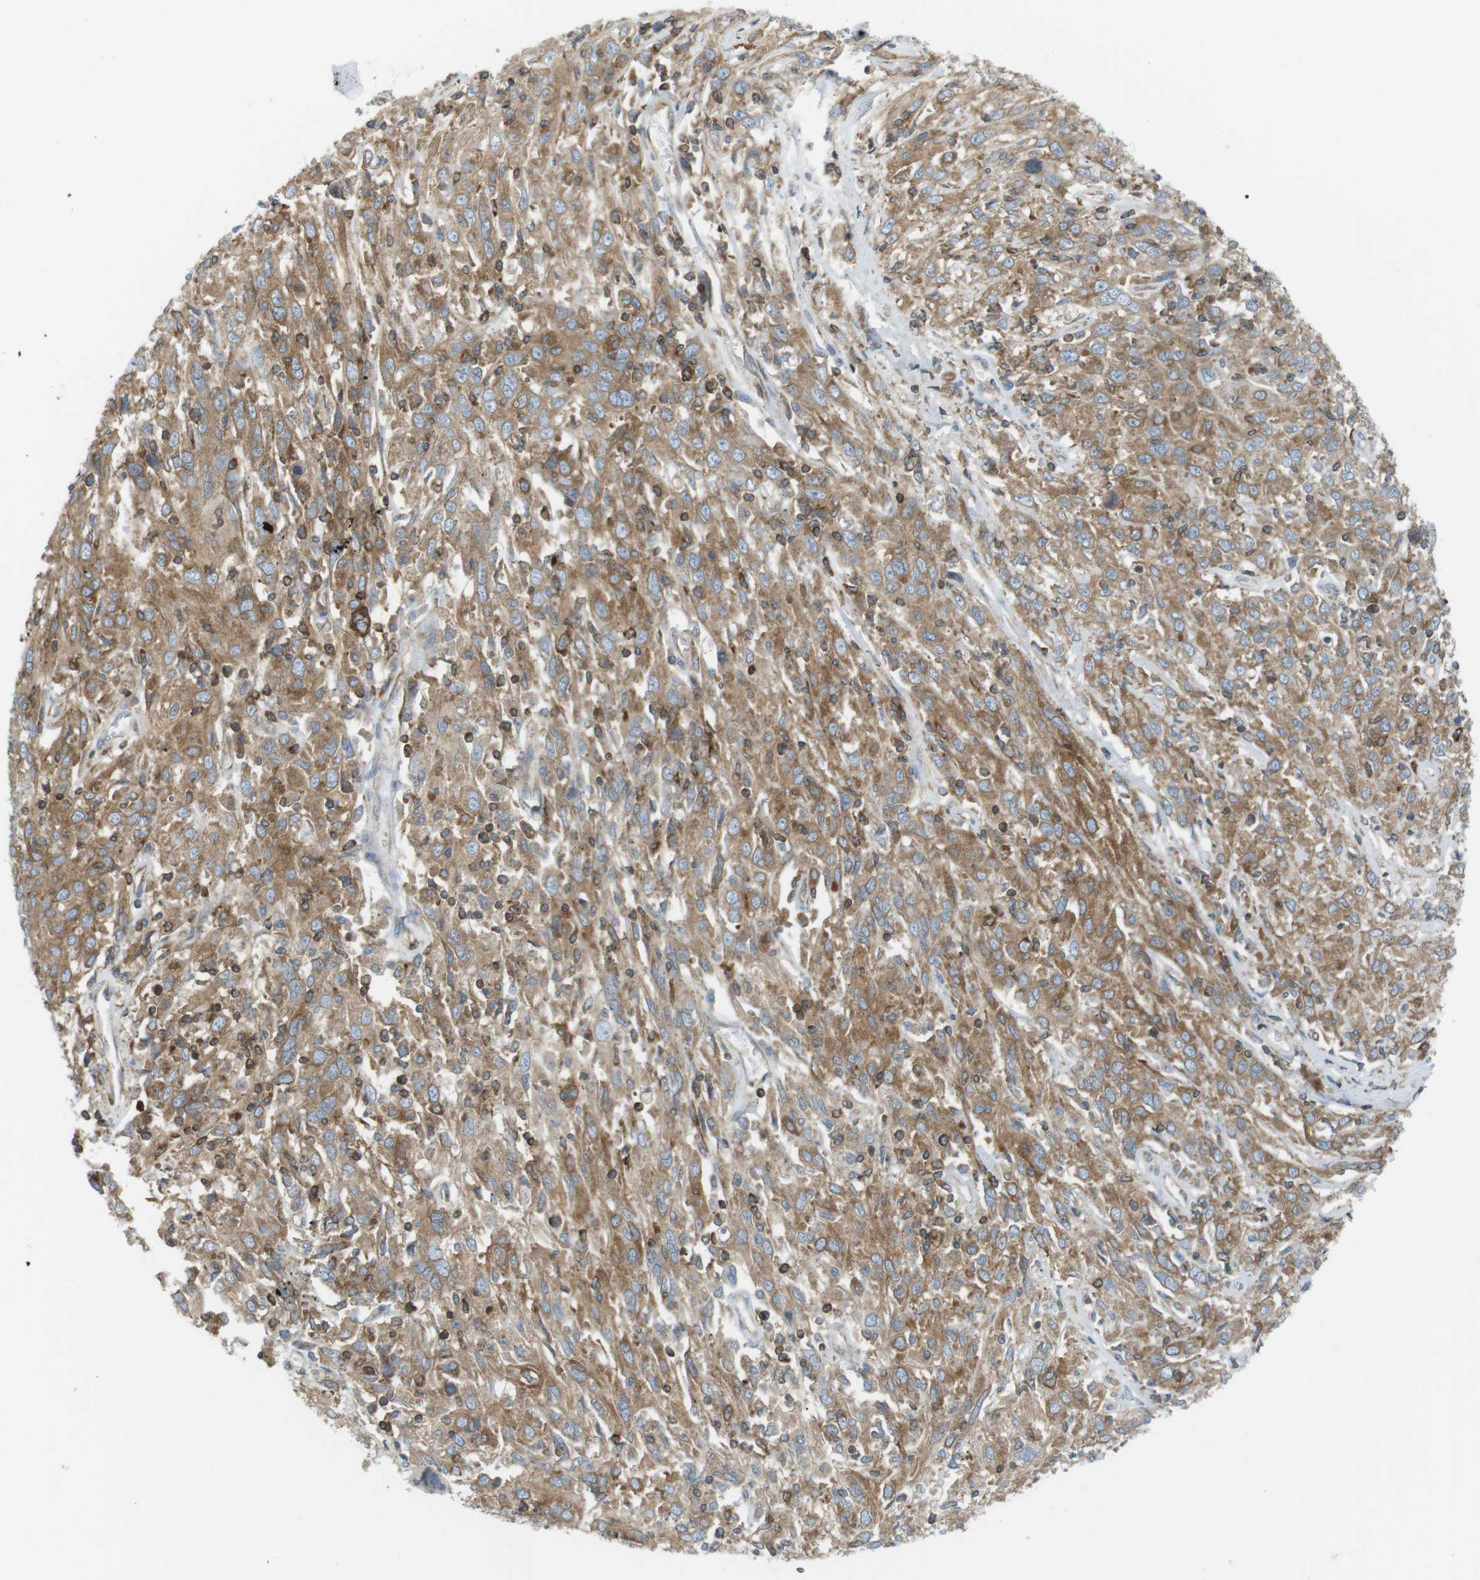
{"staining": {"intensity": "moderate", "quantity": ">75%", "location": "cytoplasmic/membranous"}, "tissue": "cervical cancer", "cell_type": "Tumor cells", "image_type": "cancer", "snomed": [{"axis": "morphology", "description": "Squamous cell carcinoma, NOS"}, {"axis": "topography", "description": "Cervix"}], "caption": "IHC staining of cervical cancer (squamous cell carcinoma), which shows medium levels of moderate cytoplasmic/membranous staining in about >75% of tumor cells indicating moderate cytoplasmic/membranous protein positivity. The staining was performed using DAB (3,3'-diaminobenzidine) (brown) for protein detection and nuclei were counterstained in hematoxylin (blue).", "gene": "FLII", "patient": {"sex": "female", "age": 46}}